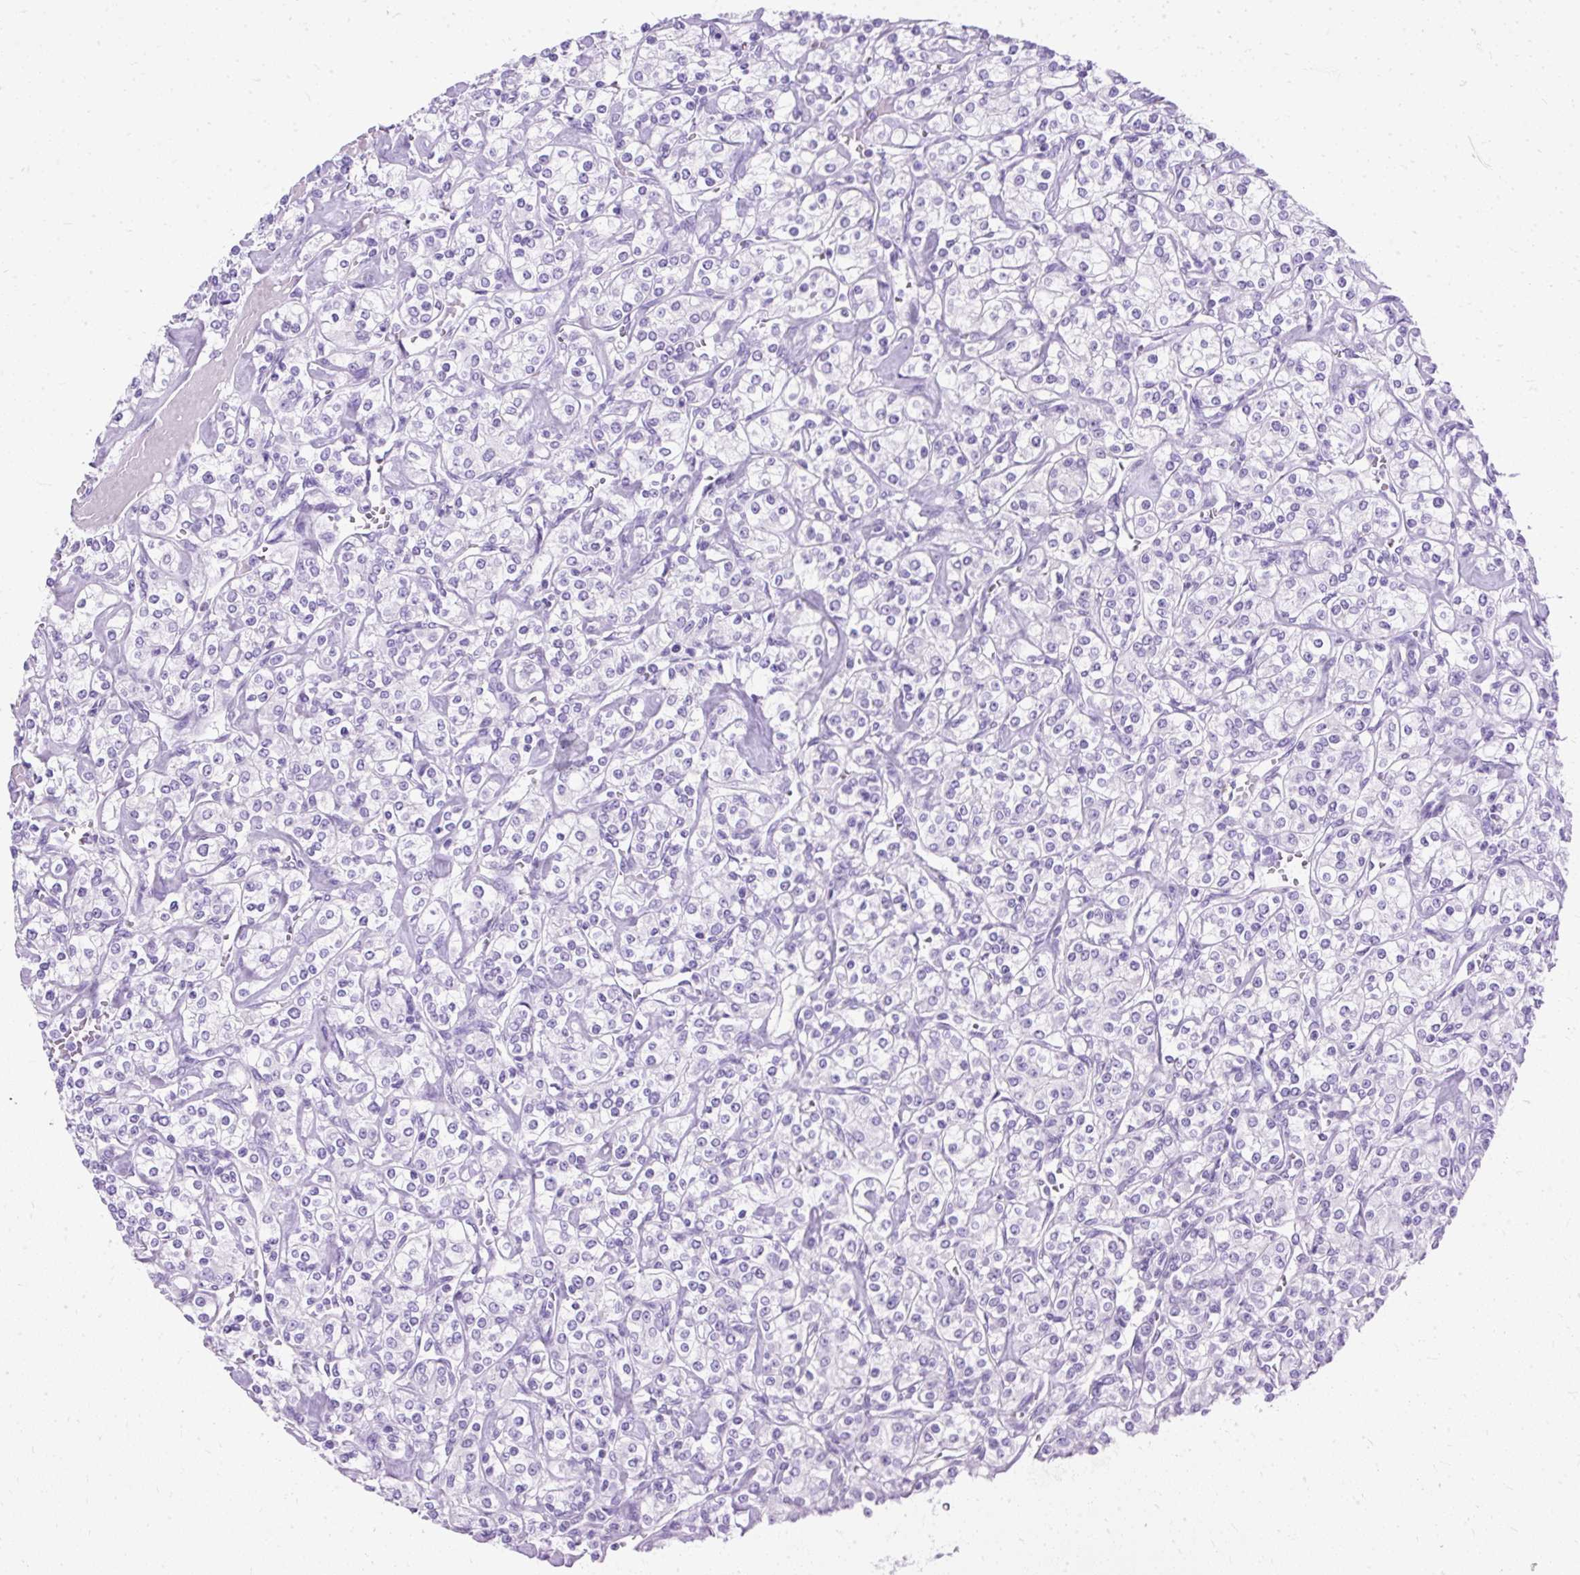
{"staining": {"intensity": "negative", "quantity": "none", "location": "none"}, "tissue": "renal cancer", "cell_type": "Tumor cells", "image_type": "cancer", "snomed": [{"axis": "morphology", "description": "Adenocarcinoma, NOS"}, {"axis": "topography", "description": "Kidney"}], "caption": "An image of adenocarcinoma (renal) stained for a protein displays no brown staining in tumor cells. (Stains: DAB immunohistochemistry with hematoxylin counter stain, Microscopy: brightfield microscopy at high magnification).", "gene": "PVALB", "patient": {"sex": "male", "age": 77}}